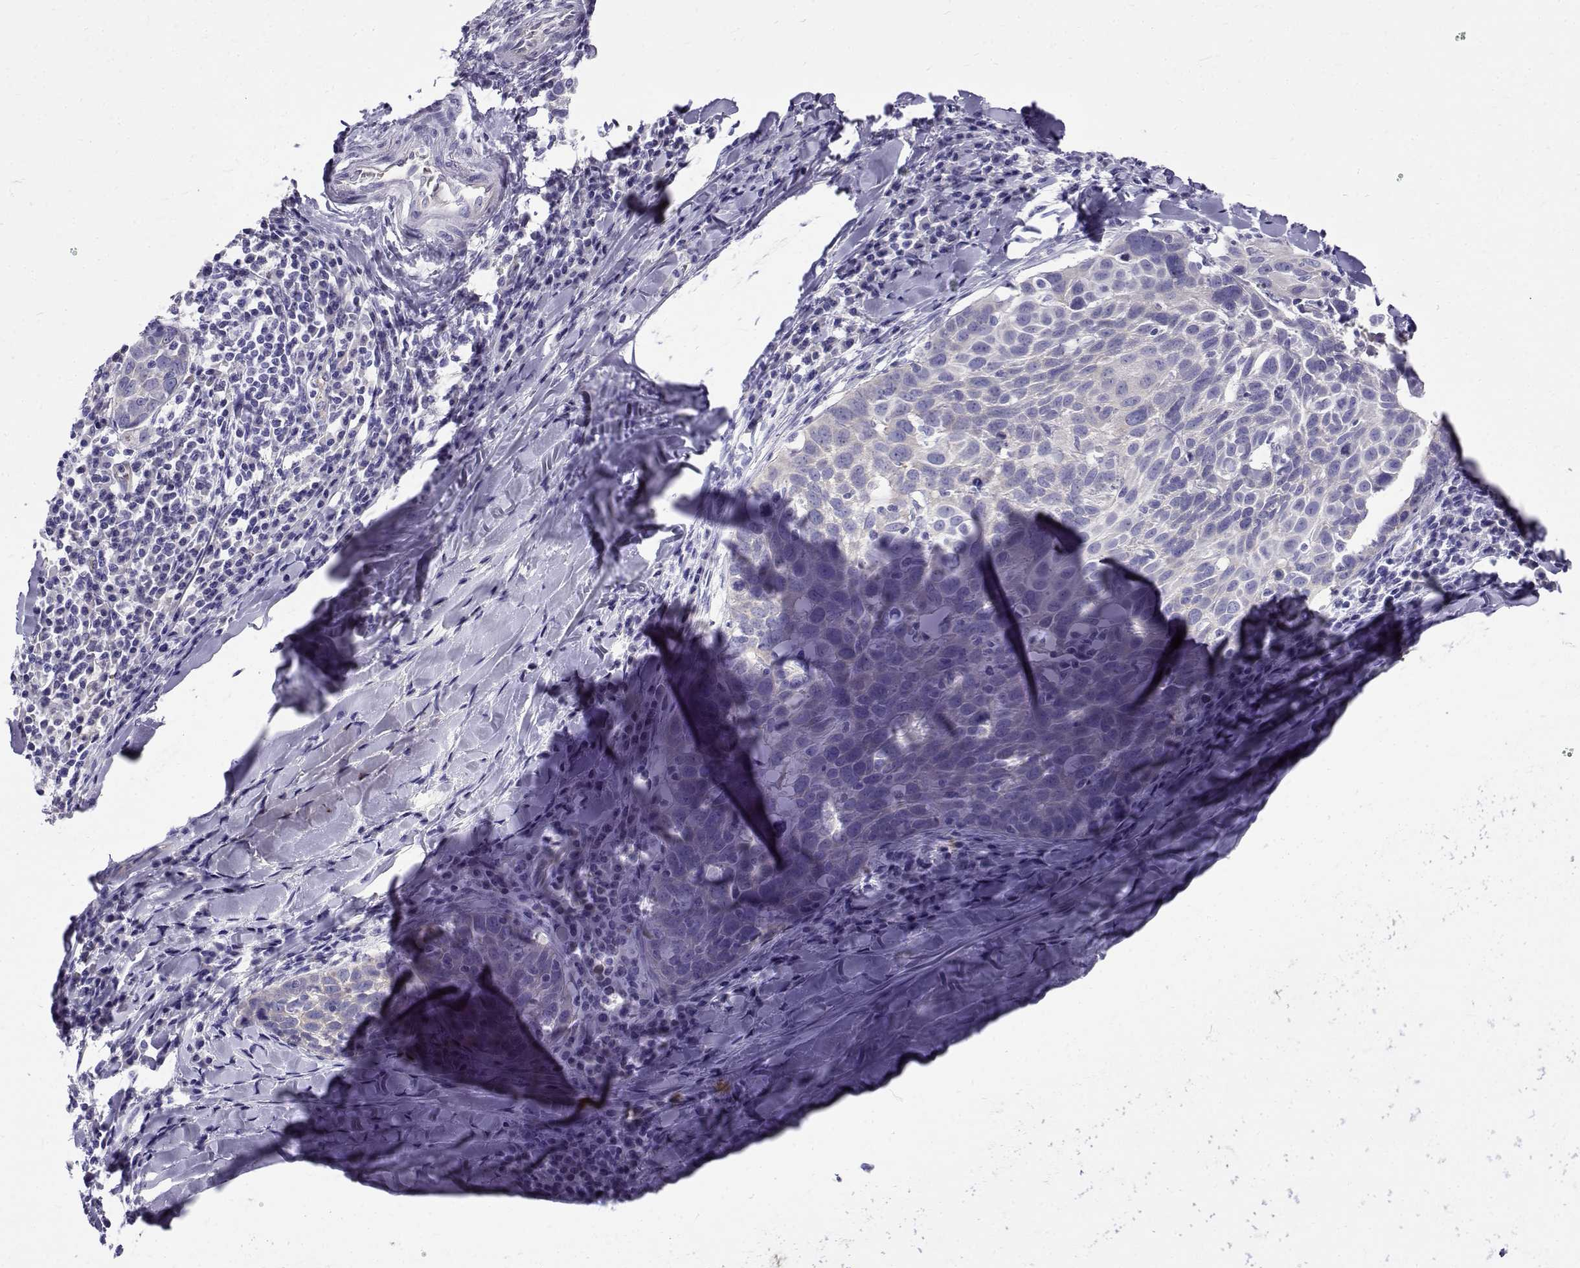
{"staining": {"intensity": "negative", "quantity": "none", "location": "none"}, "tissue": "lung cancer", "cell_type": "Tumor cells", "image_type": "cancer", "snomed": [{"axis": "morphology", "description": "Squamous cell carcinoma, NOS"}, {"axis": "topography", "description": "Lung"}], "caption": "Protein analysis of lung squamous cell carcinoma shows no significant expression in tumor cells. (DAB (3,3'-diaminobenzidine) IHC visualized using brightfield microscopy, high magnification).", "gene": "IGSF1", "patient": {"sex": "male", "age": 57}}